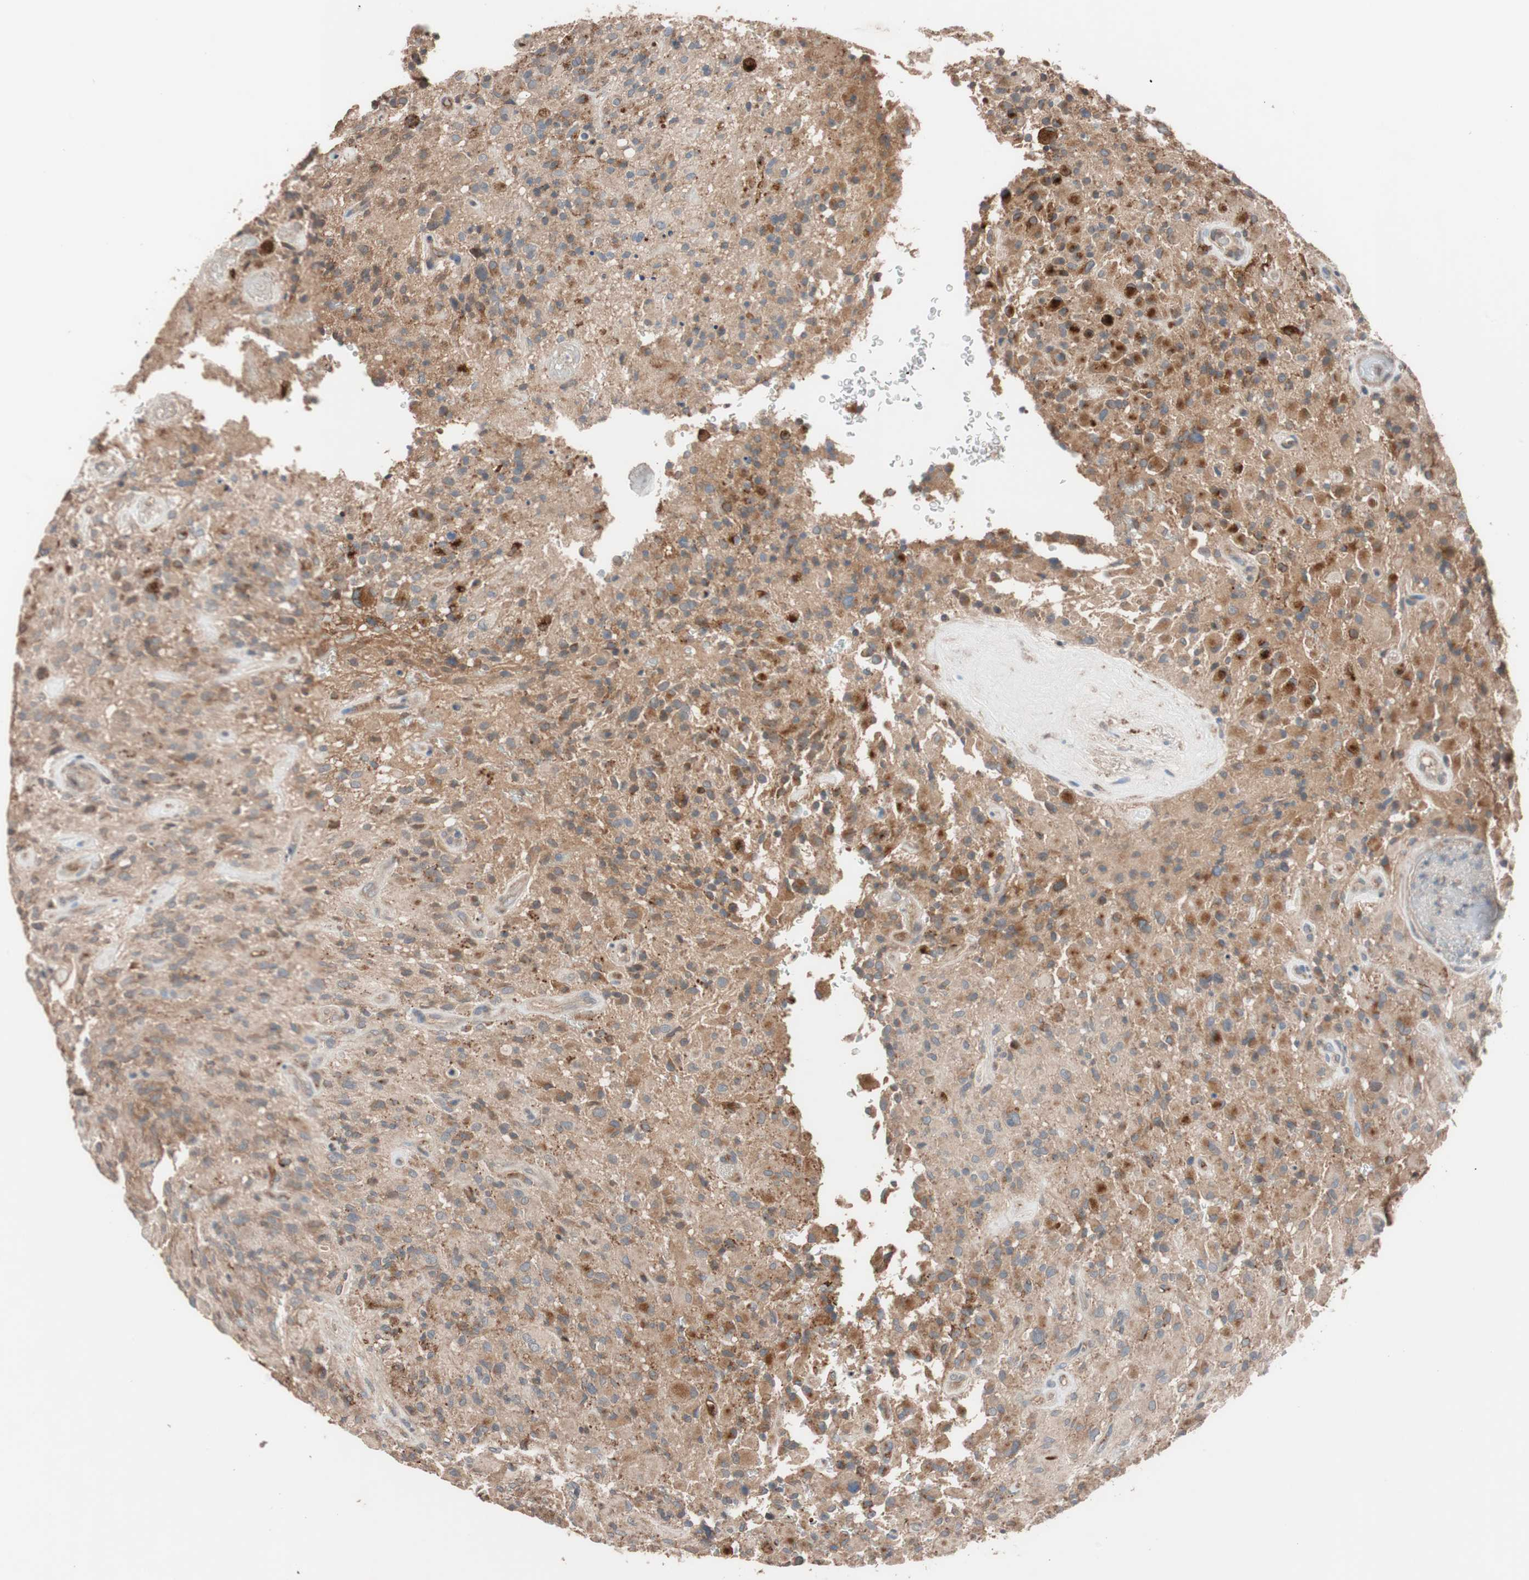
{"staining": {"intensity": "moderate", "quantity": ">75%", "location": "cytoplasmic/membranous"}, "tissue": "glioma", "cell_type": "Tumor cells", "image_type": "cancer", "snomed": [{"axis": "morphology", "description": "Glioma, malignant, High grade"}, {"axis": "topography", "description": "Brain"}], "caption": "Protein analysis of high-grade glioma (malignant) tissue shows moderate cytoplasmic/membranous staining in approximately >75% of tumor cells.", "gene": "SDC4", "patient": {"sex": "male", "age": 71}}